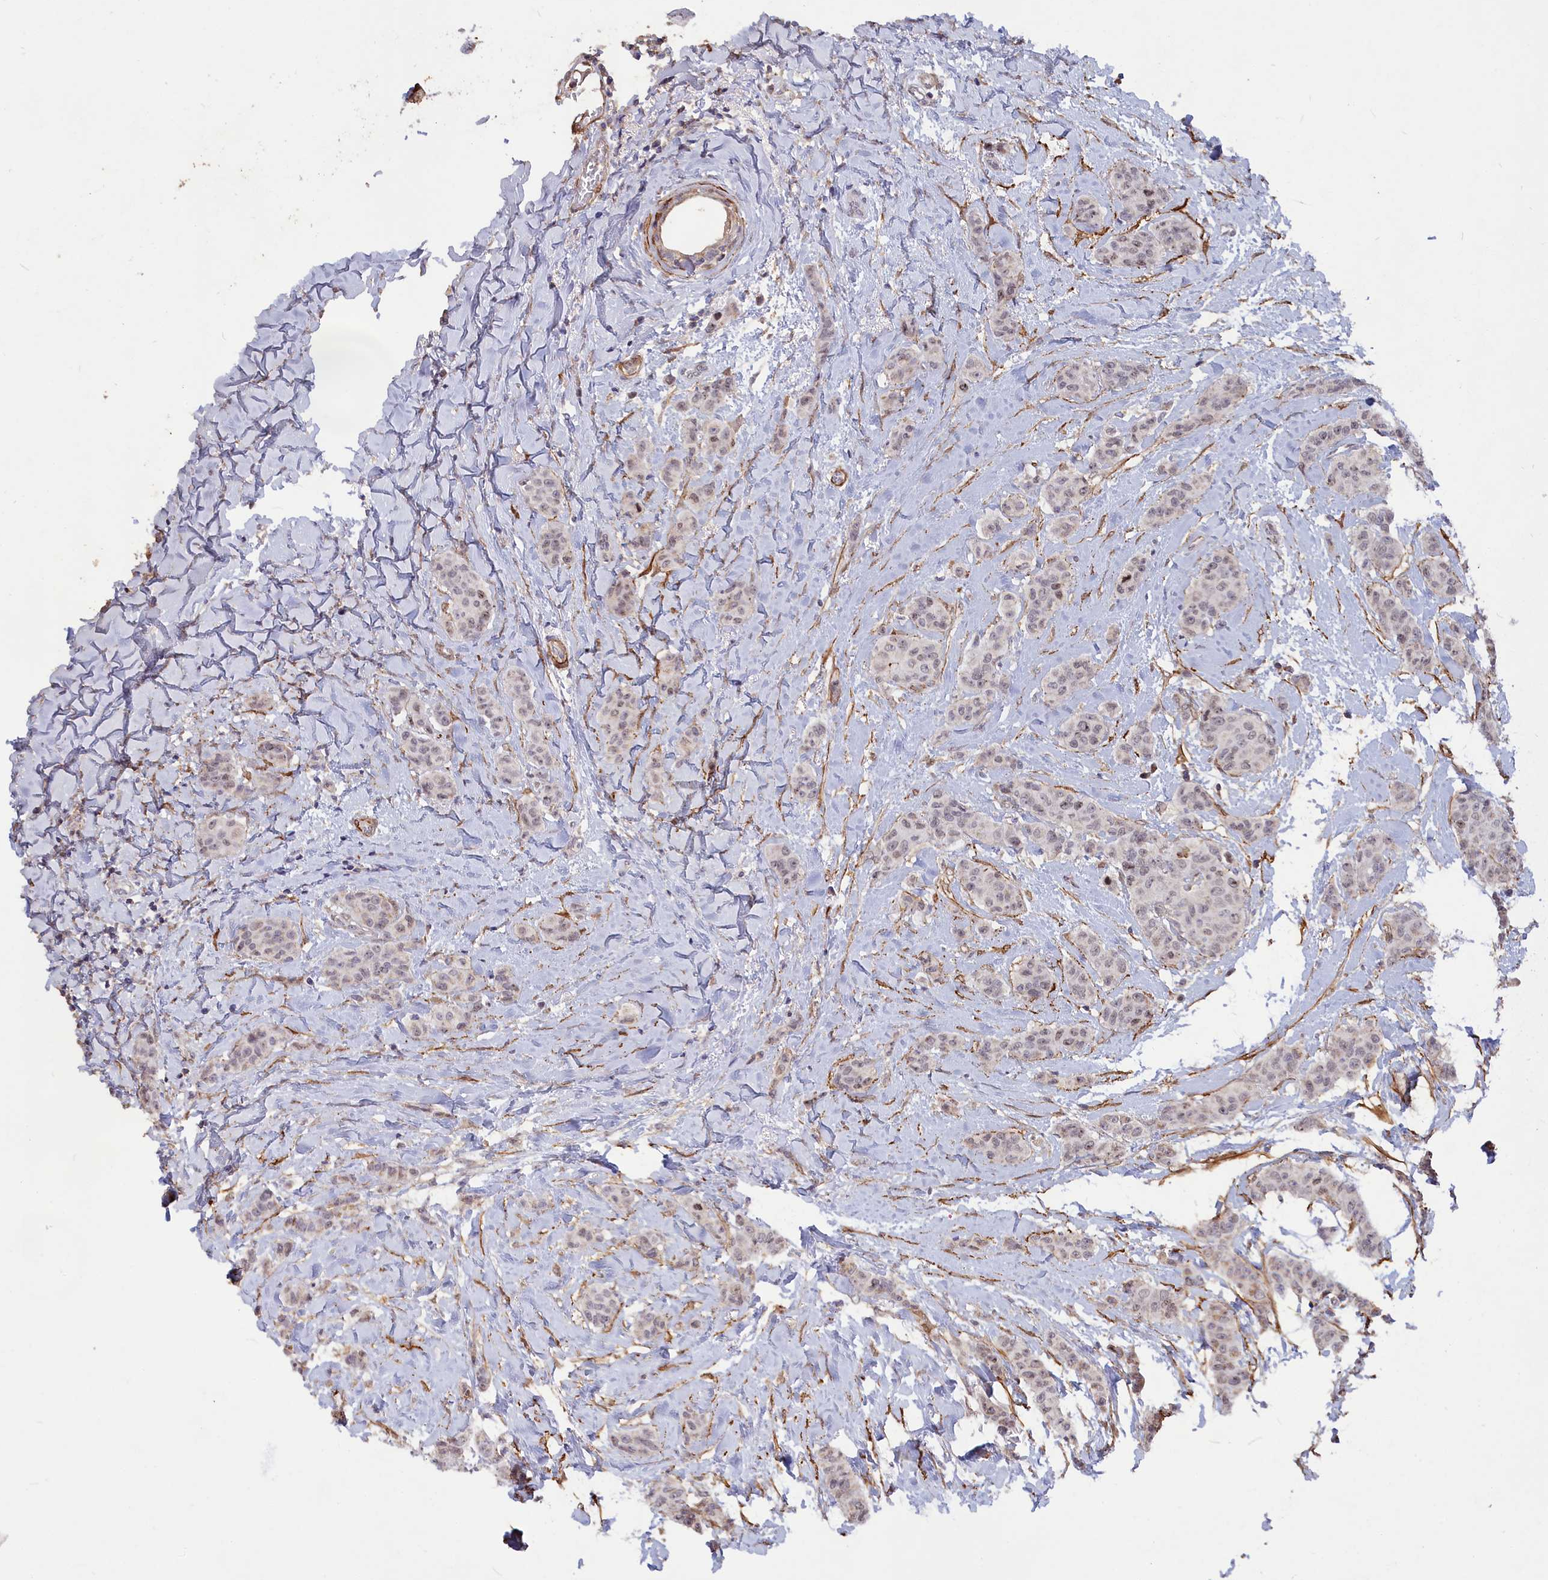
{"staining": {"intensity": "weak", "quantity": "25%-75%", "location": "nuclear"}, "tissue": "breast cancer", "cell_type": "Tumor cells", "image_type": "cancer", "snomed": [{"axis": "morphology", "description": "Duct carcinoma"}, {"axis": "topography", "description": "Breast"}], "caption": "The immunohistochemical stain labels weak nuclear positivity in tumor cells of breast cancer tissue.", "gene": "CCDC154", "patient": {"sex": "female", "age": 40}}